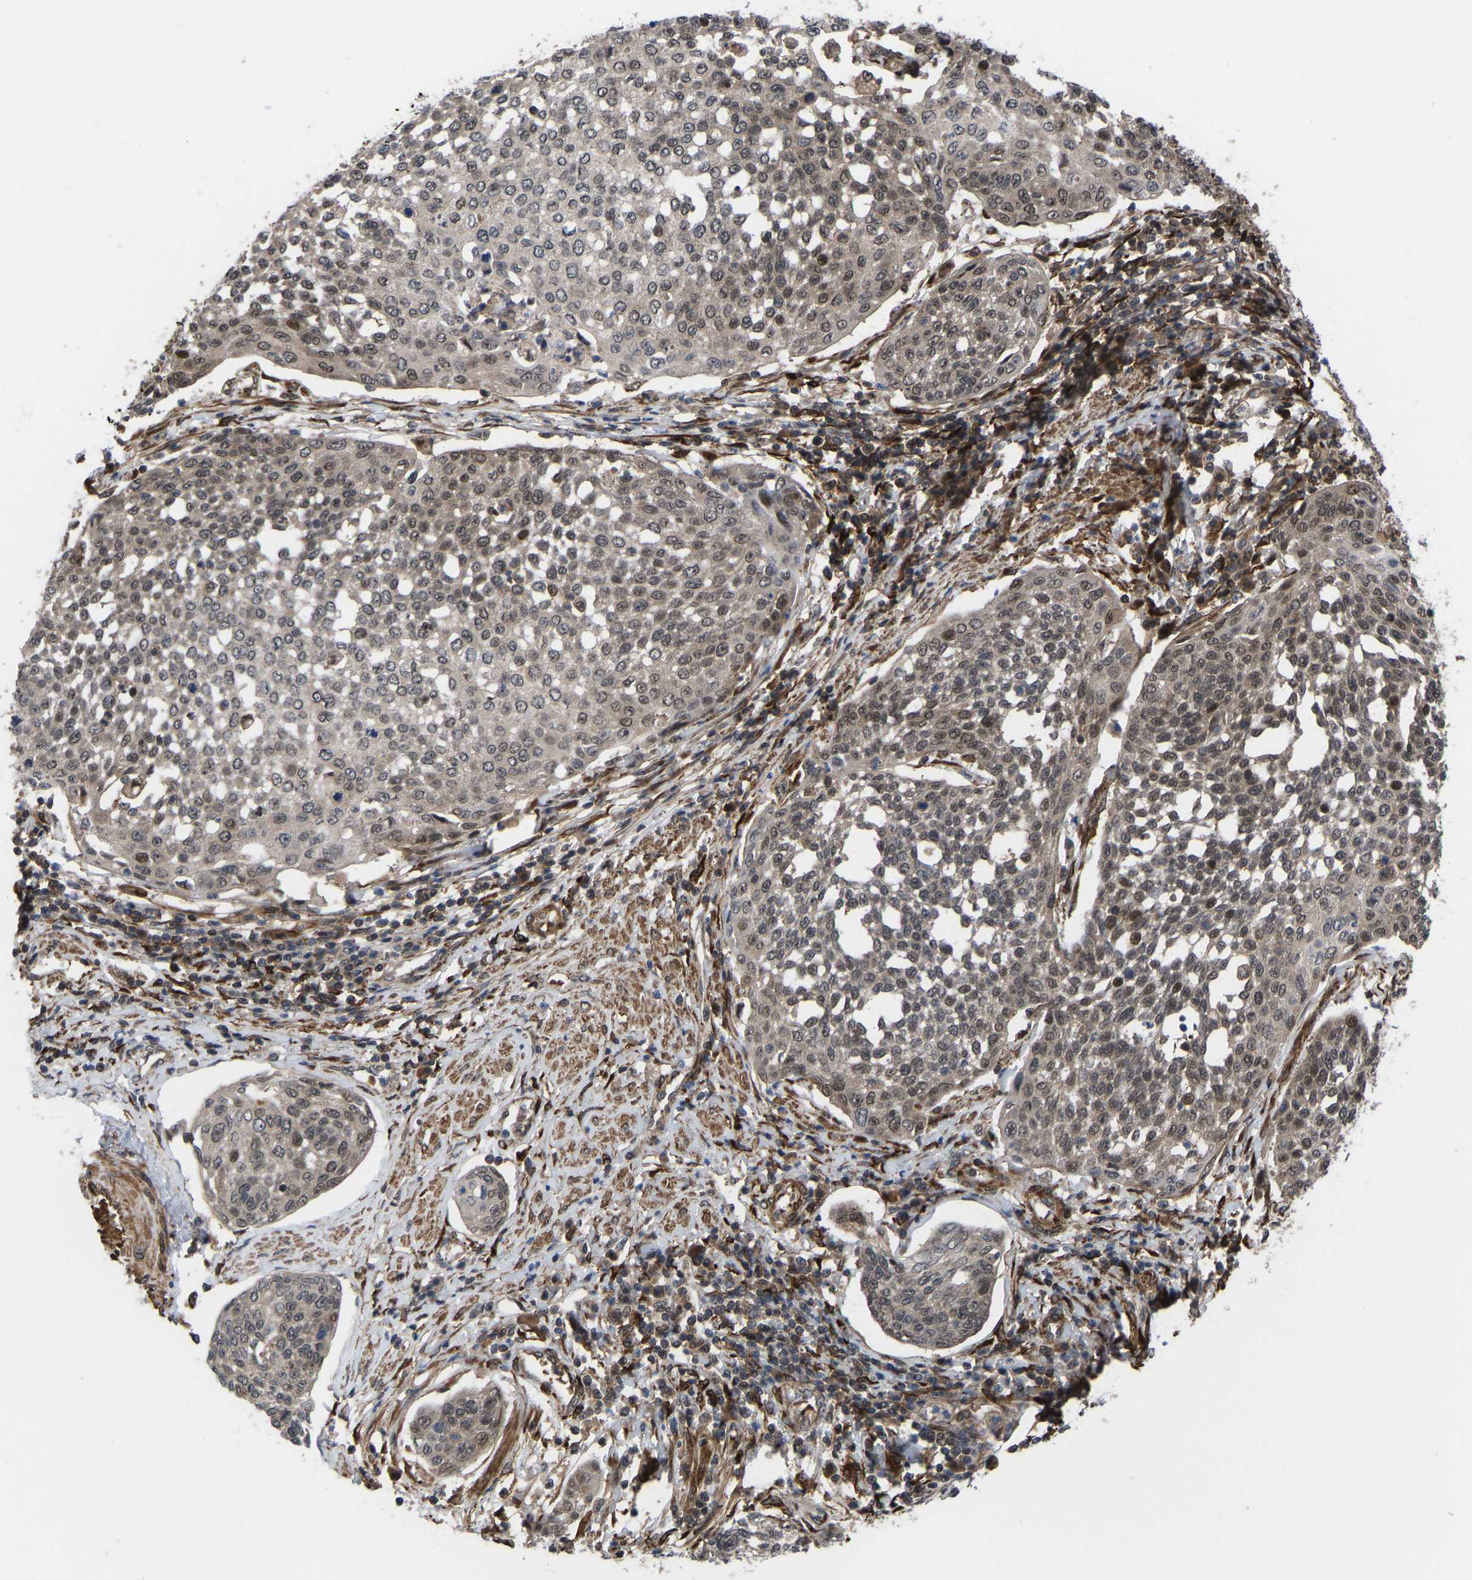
{"staining": {"intensity": "weak", "quantity": "25%-75%", "location": "cytoplasmic/membranous,nuclear"}, "tissue": "cervical cancer", "cell_type": "Tumor cells", "image_type": "cancer", "snomed": [{"axis": "morphology", "description": "Squamous cell carcinoma, NOS"}, {"axis": "topography", "description": "Cervix"}], "caption": "IHC of human cervical cancer (squamous cell carcinoma) shows low levels of weak cytoplasmic/membranous and nuclear staining in about 25%-75% of tumor cells.", "gene": "CYP7B1", "patient": {"sex": "female", "age": 34}}